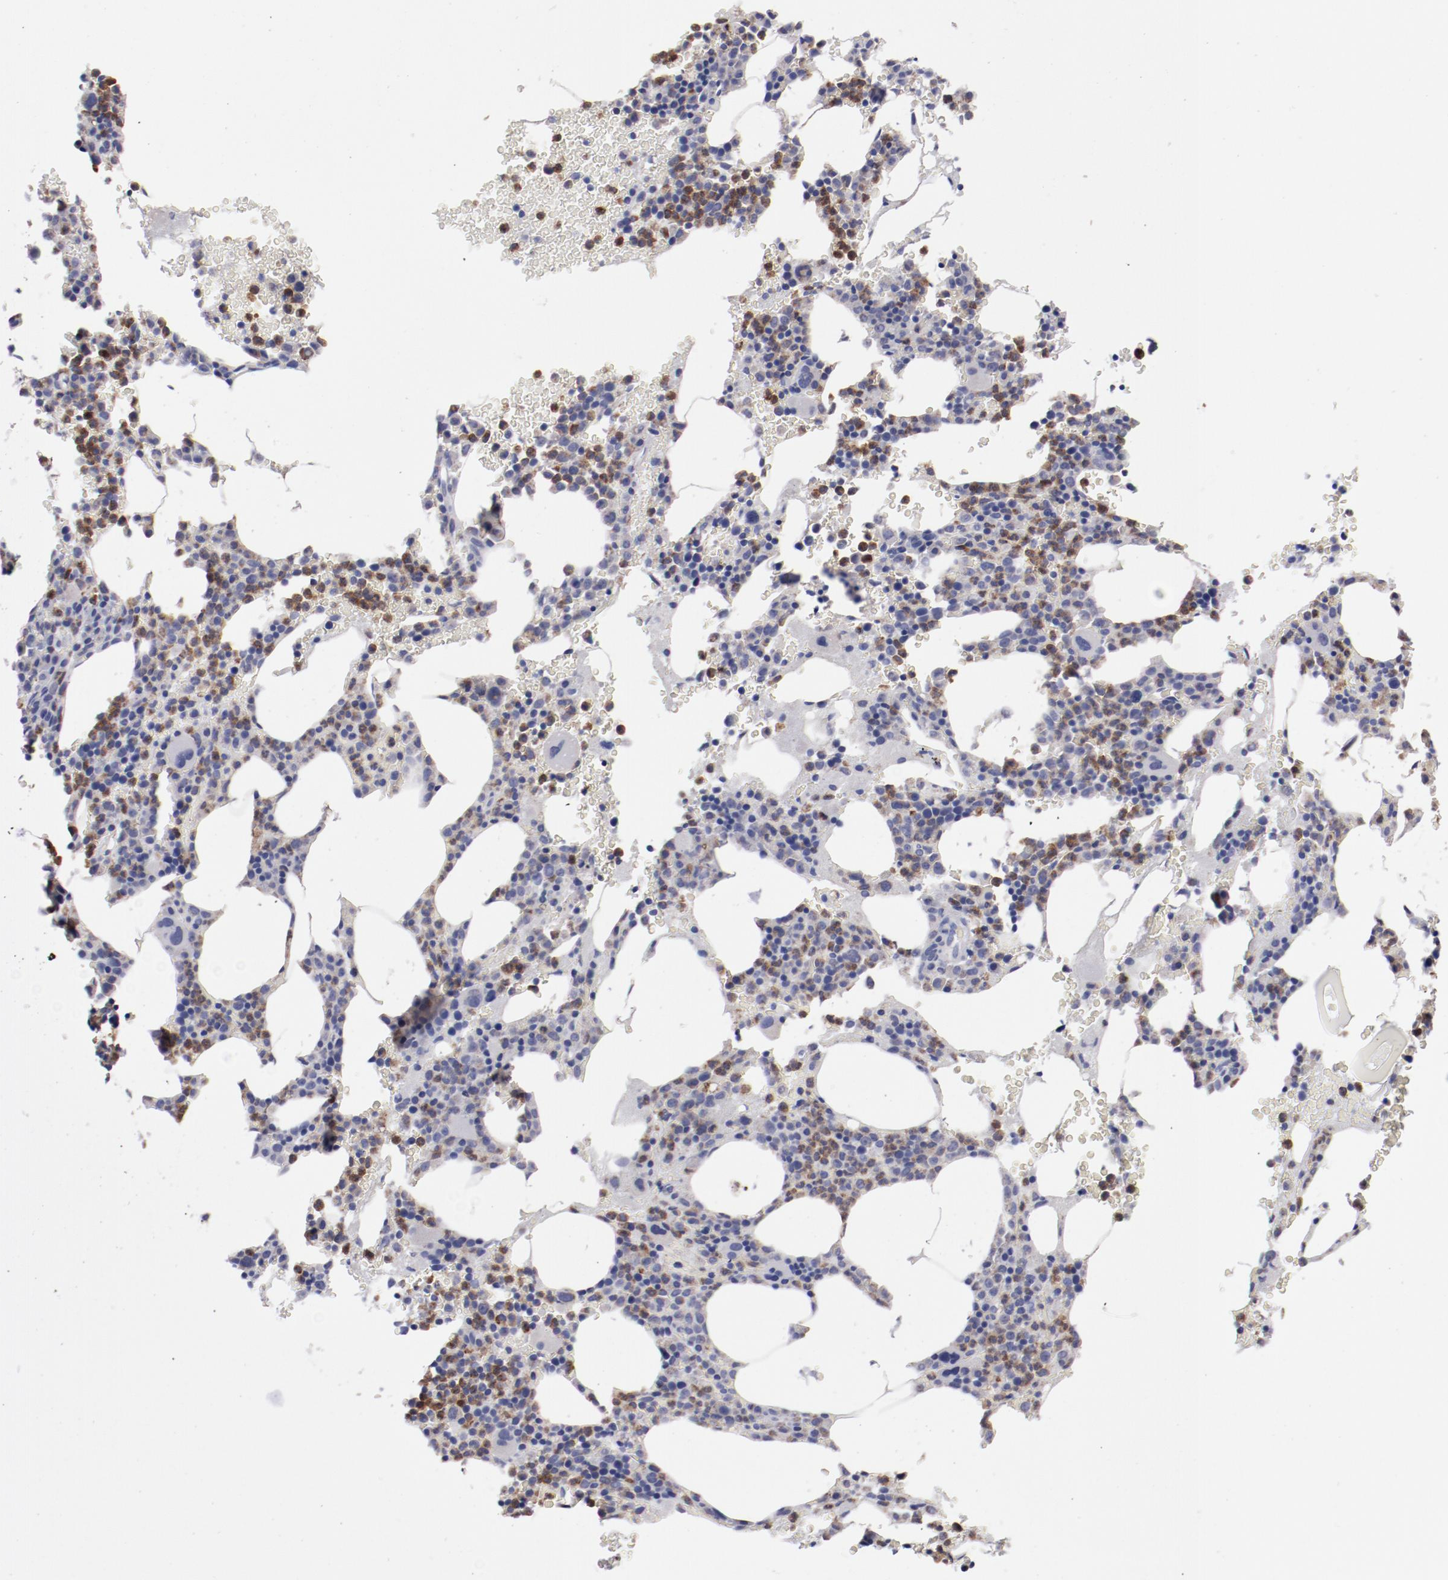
{"staining": {"intensity": "moderate", "quantity": "25%-75%", "location": "cytoplasmic/membranous"}, "tissue": "bone marrow", "cell_type": "Hematopoietic cells", "image_type": "normal", "snomed": [{"axis": "morphology", "description": "Normal tissue, NOS"}, {"axis": "topography", "description": "Bone marrow"}], "caption": "Benign bone marrow shows moderate cytoplasmic/membranous positivity in about 25%-75% of hematopoietic cells, visualized by immunohistochemistry. The staining is performed using DAB brown chromogen to label protein expression. The nuclei are counter-stained blue using hematoxylin.", "gene": "FGR", "patient": {"sex": "male", "age": 82}}